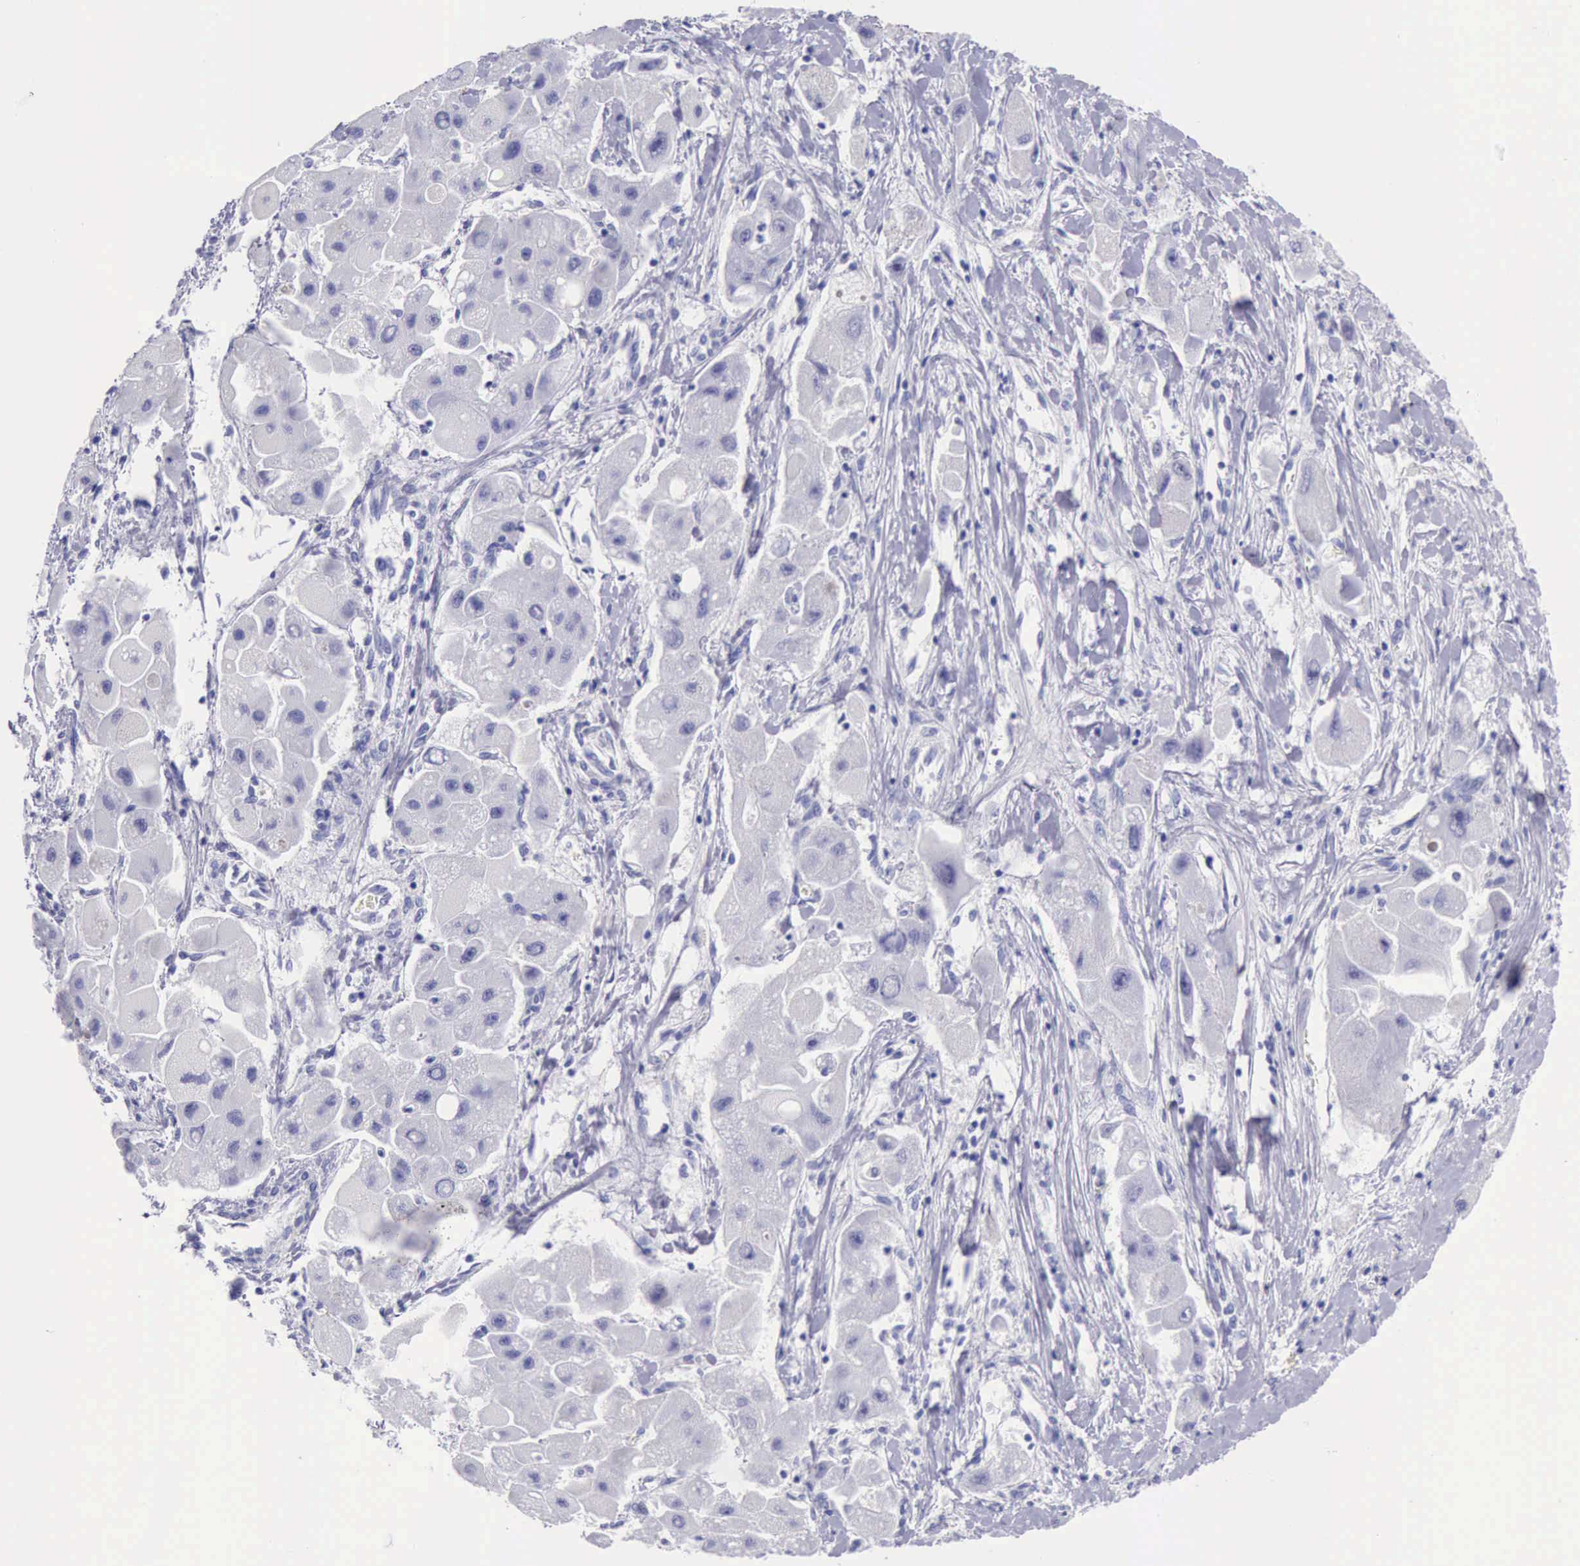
{"staining": {"intensity": "negative", "quantity": "none", "location": "none"}, "tissue": "liver cancer", "cell_type": "Tumor cells", "image_type": "cancer", "snomed": [{"axis": "morphology", "description": "Carcinoma, Hepatocellular, NOS"}, {"axis": "topography", "description": "Liver"}], "caption": "Protein analysis of liver cancer demonstrates no significant expression in tumor cells.", "gene": "MCM2", "patient": {"sex": "male", "age": 24}}